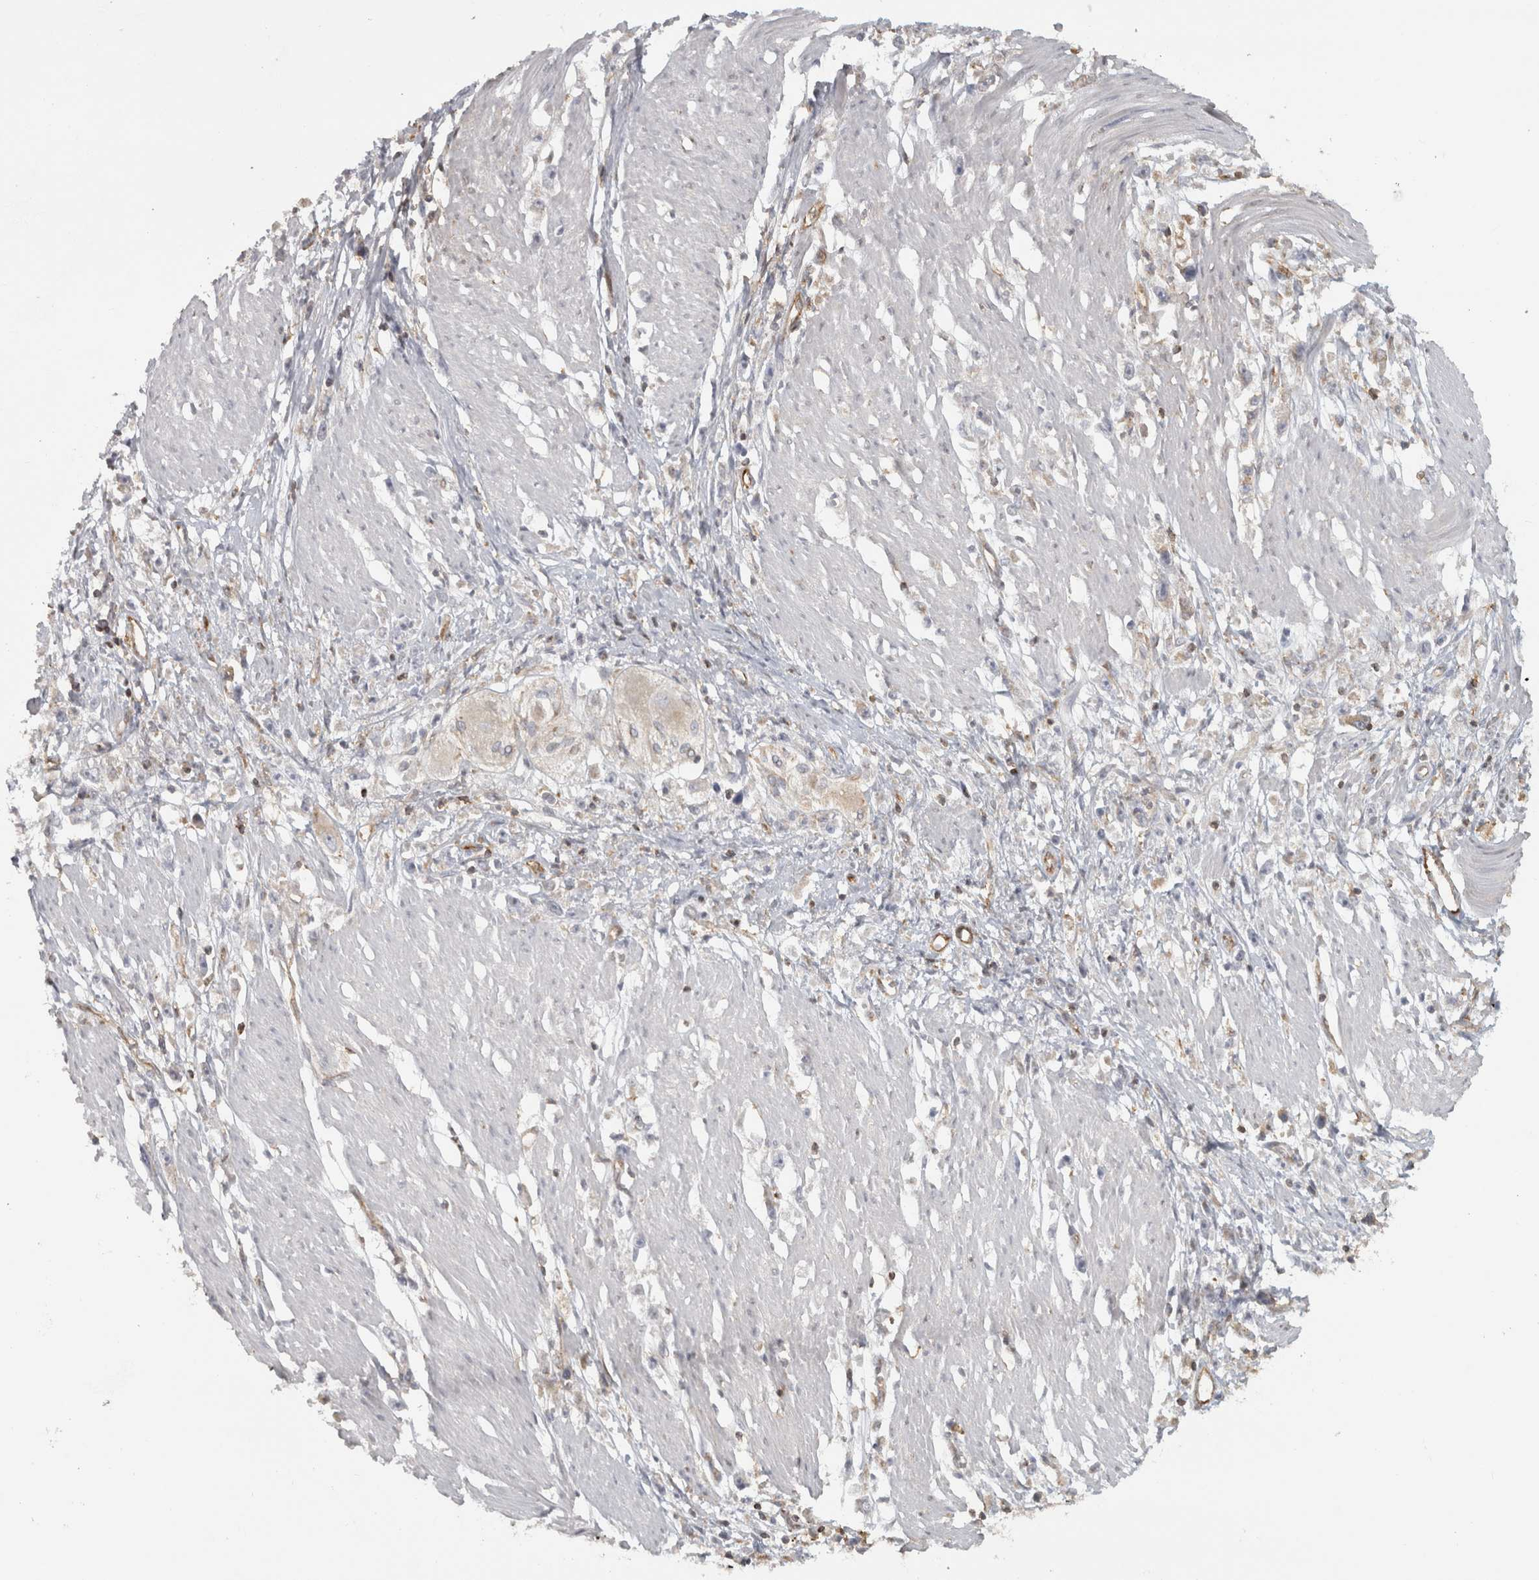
{"staining": {"intensity": "negative", "quantity": "none", "location": "none"}, "tissue": "stomach cancer", "cell_type": "Tumor cells", "image_type": "cancer", "snomed": [{"axis": "morphology", "description": "Adenocarcinoma, NOS"}, {"axis": "topography", "description": "Stomach"}], "caption": "This is an immunohistochemistry photomicrograph of human stomach cancer. There is no expression in tumor cells.", "gene": "HLA-E", "patient": {"sex": "female", "age": 59}}